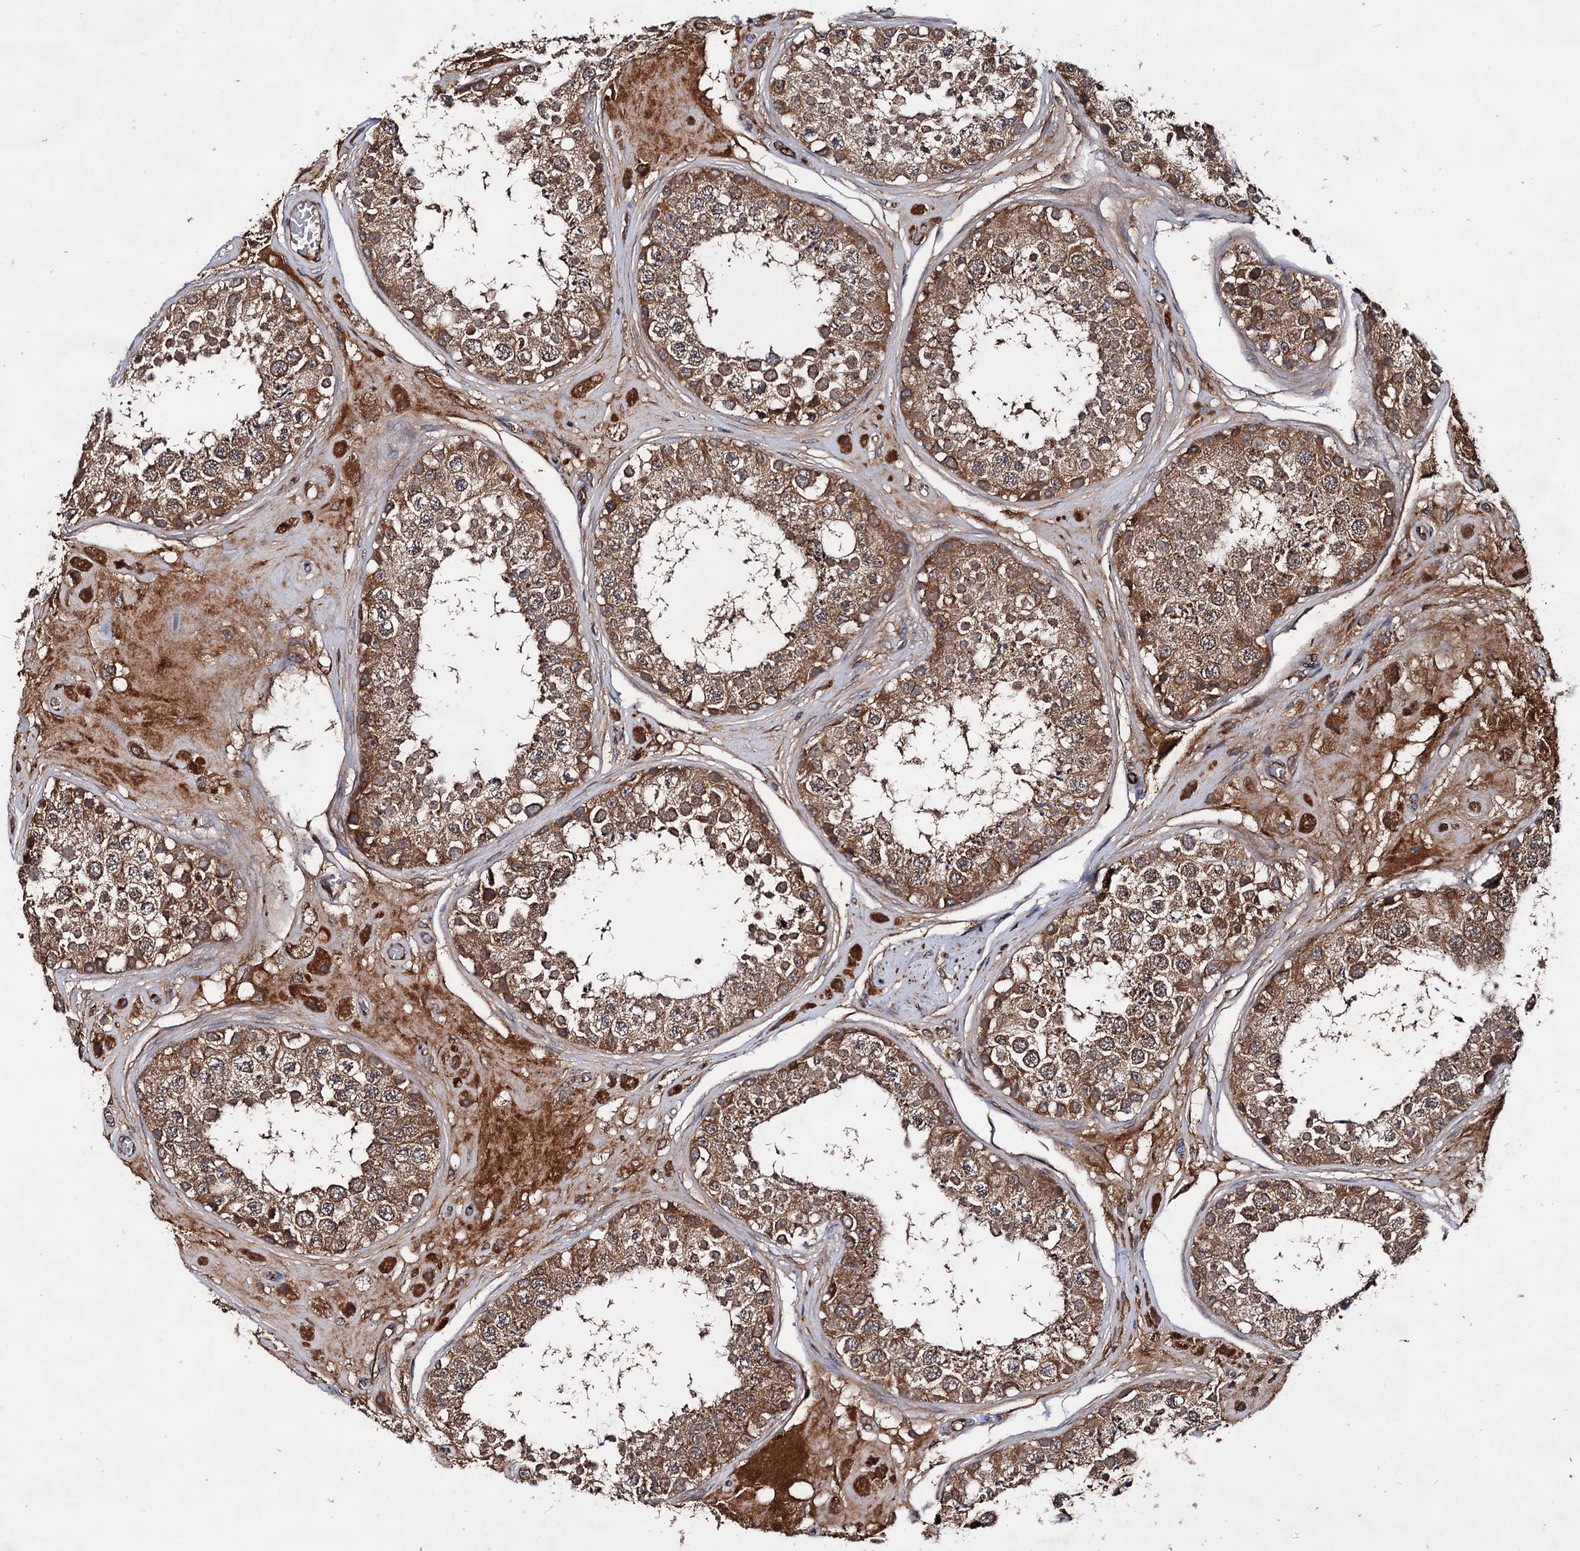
{"staining": {"intensity": "strong", "quantity": ">75%", "location": "cytoplasmic/membranous"}, "tissue": "testis", "cell_type": "Cells in seminiferous ducts", "image_type": "normal", "snomed": [{"axis": "morphology", "description": "Normal tissue, NOS"}, {"axis": "topography", "description": "Testis"}], "caption": "A brown stain highlights strong cytoplasmic/membranous positivity of a protein in cells in seminiferous ducts of unremarkable human testis. Immunohistochemistry stains the protein of interest in brown and the nuclei are stained blue.", "gene": "TEX9", "patient": {"sex": "male", "age": 25}}